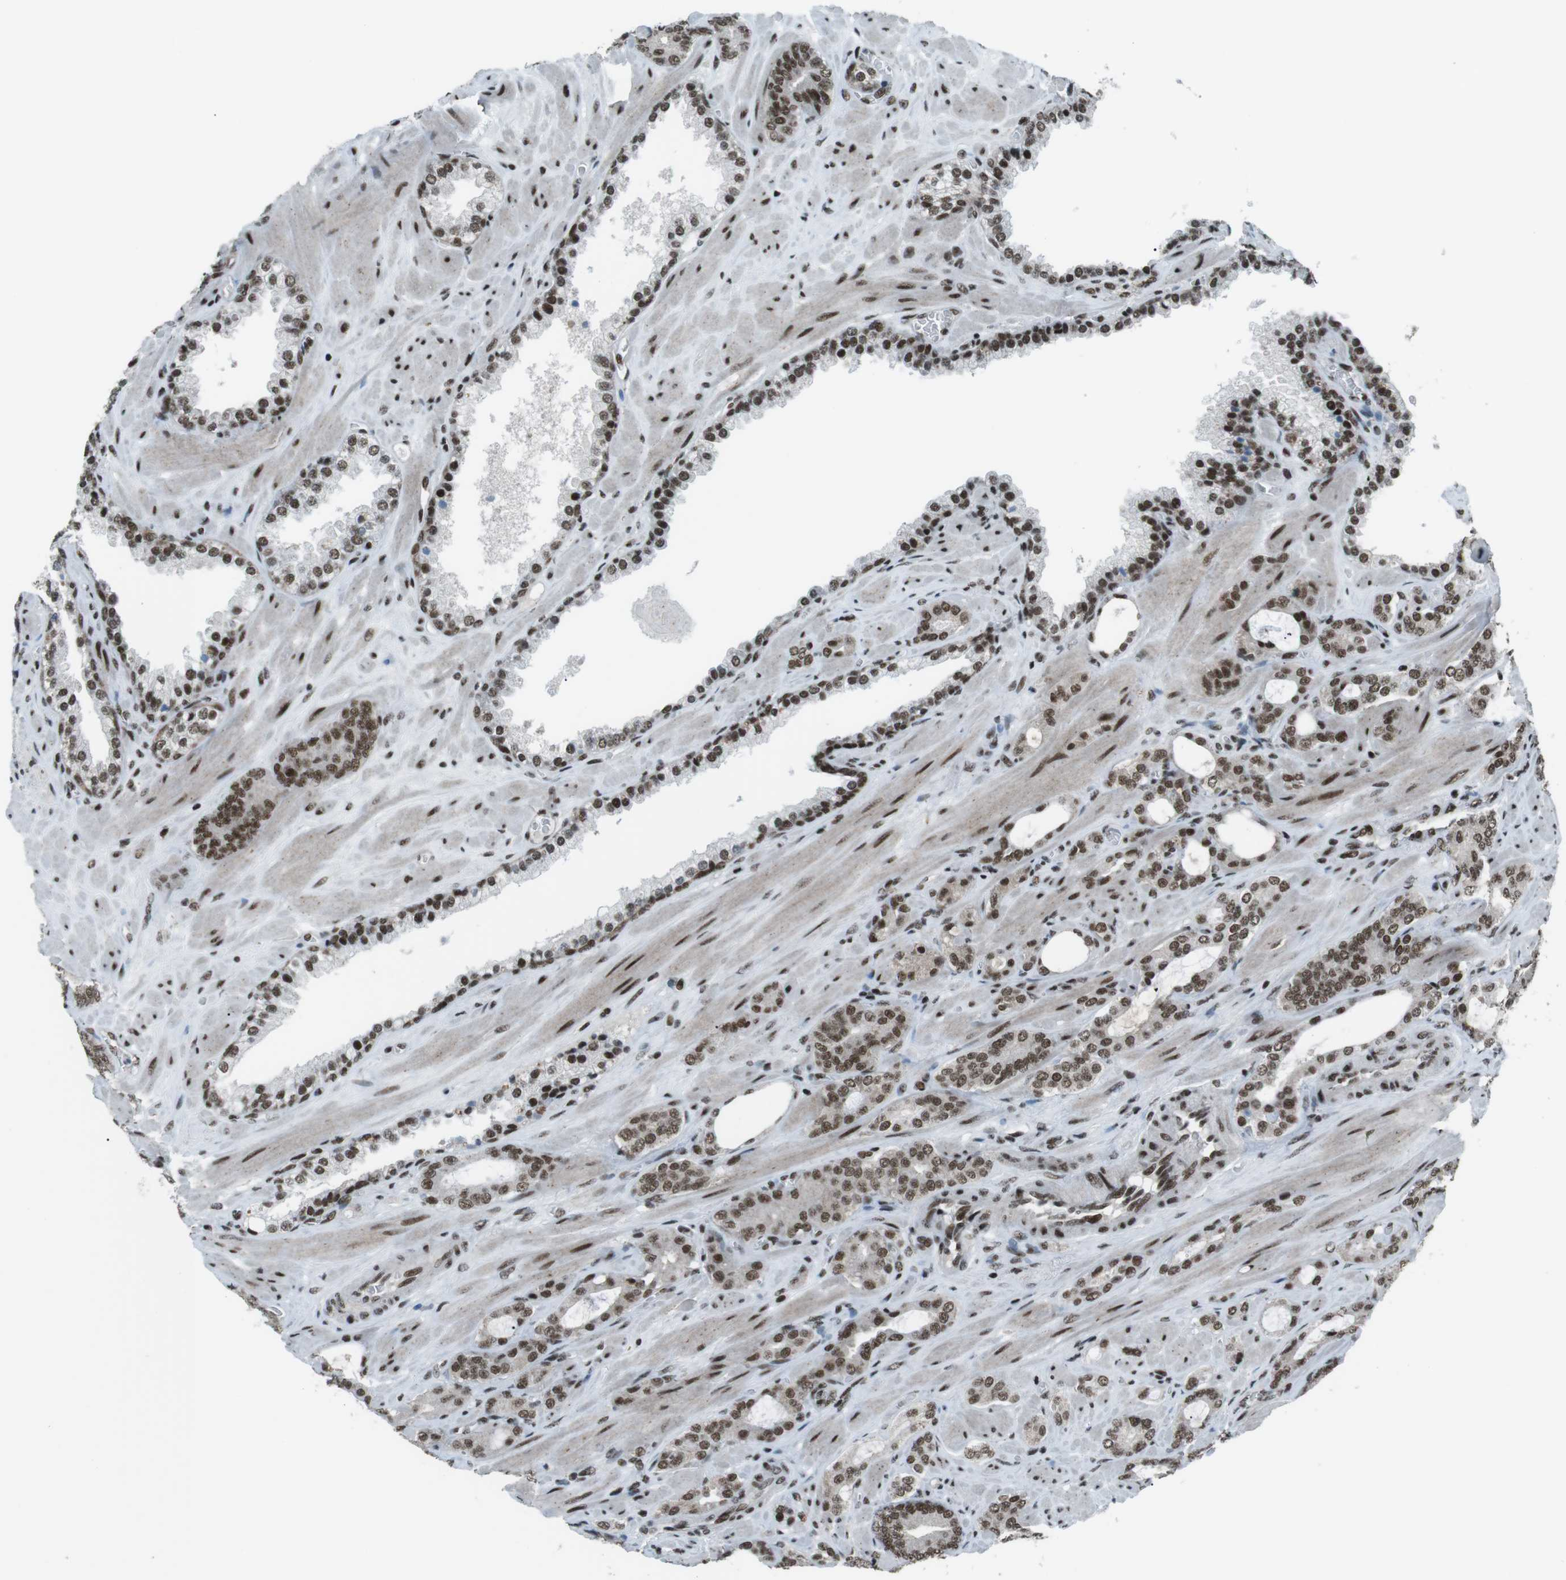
{"staining": {"intensity": "strong", "quantity": ">75%", "location": "nuclear"}, "tissue": "prostate cancer", "cell_type": "Tumor cells", "image_type": "cancer", "snomed": [{"axis": "morphology", "description": "Adenocarcinoma, Low grade"}, {"axis": "topography", "description": "Prostate"}], "caption": "Protein analysis of prostate adenocarcinoma (low-grade) tissue displays strong nuclear expression in approximately >75% of tumor cells.", "gene": "TAF1", "patient": {"sex": "male", "age": 63}}